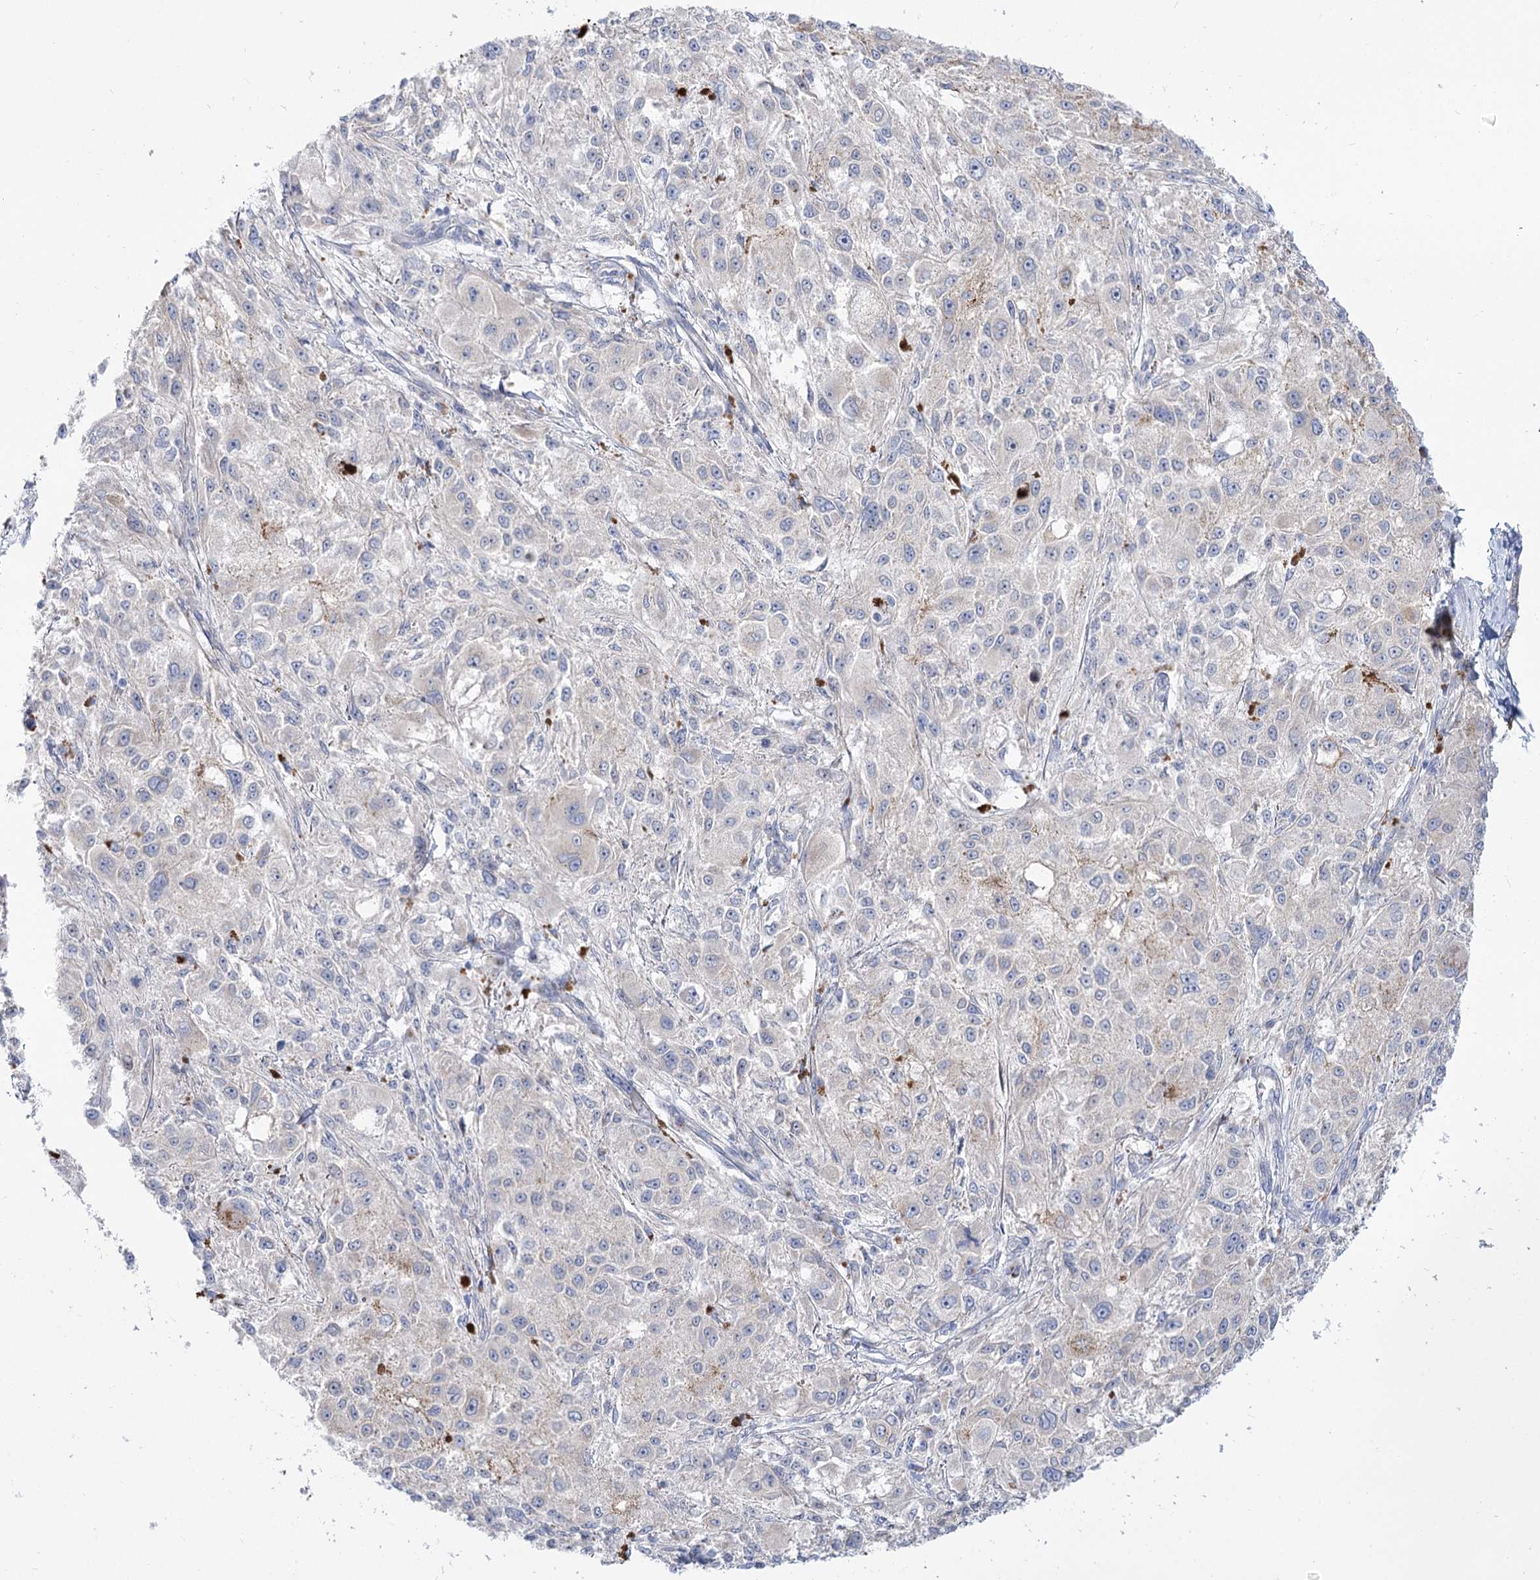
{"staining": {"intensity": "negative", "quantity": "none", "location": "none"}, "tissue": "melanoma", "cell_type": "Tumor cells", "image_type": "cancer", "snomed": [{"axis": "morphology", "description": "Necrosis, NOS"}, {"axis": "morphology", "description": "Malignant melanoma, NOS"}, {"axis": "topography", "description": "Skin"}], "caption": "Immunohistochemistry (IHC) histopathology image of neoplastic tissue: human malignant melanoma stained with DAB exhibits no significant protein expression in tumor cells.", "gene": "SUOX", "patient": {"sex": "female", "age": 87}}